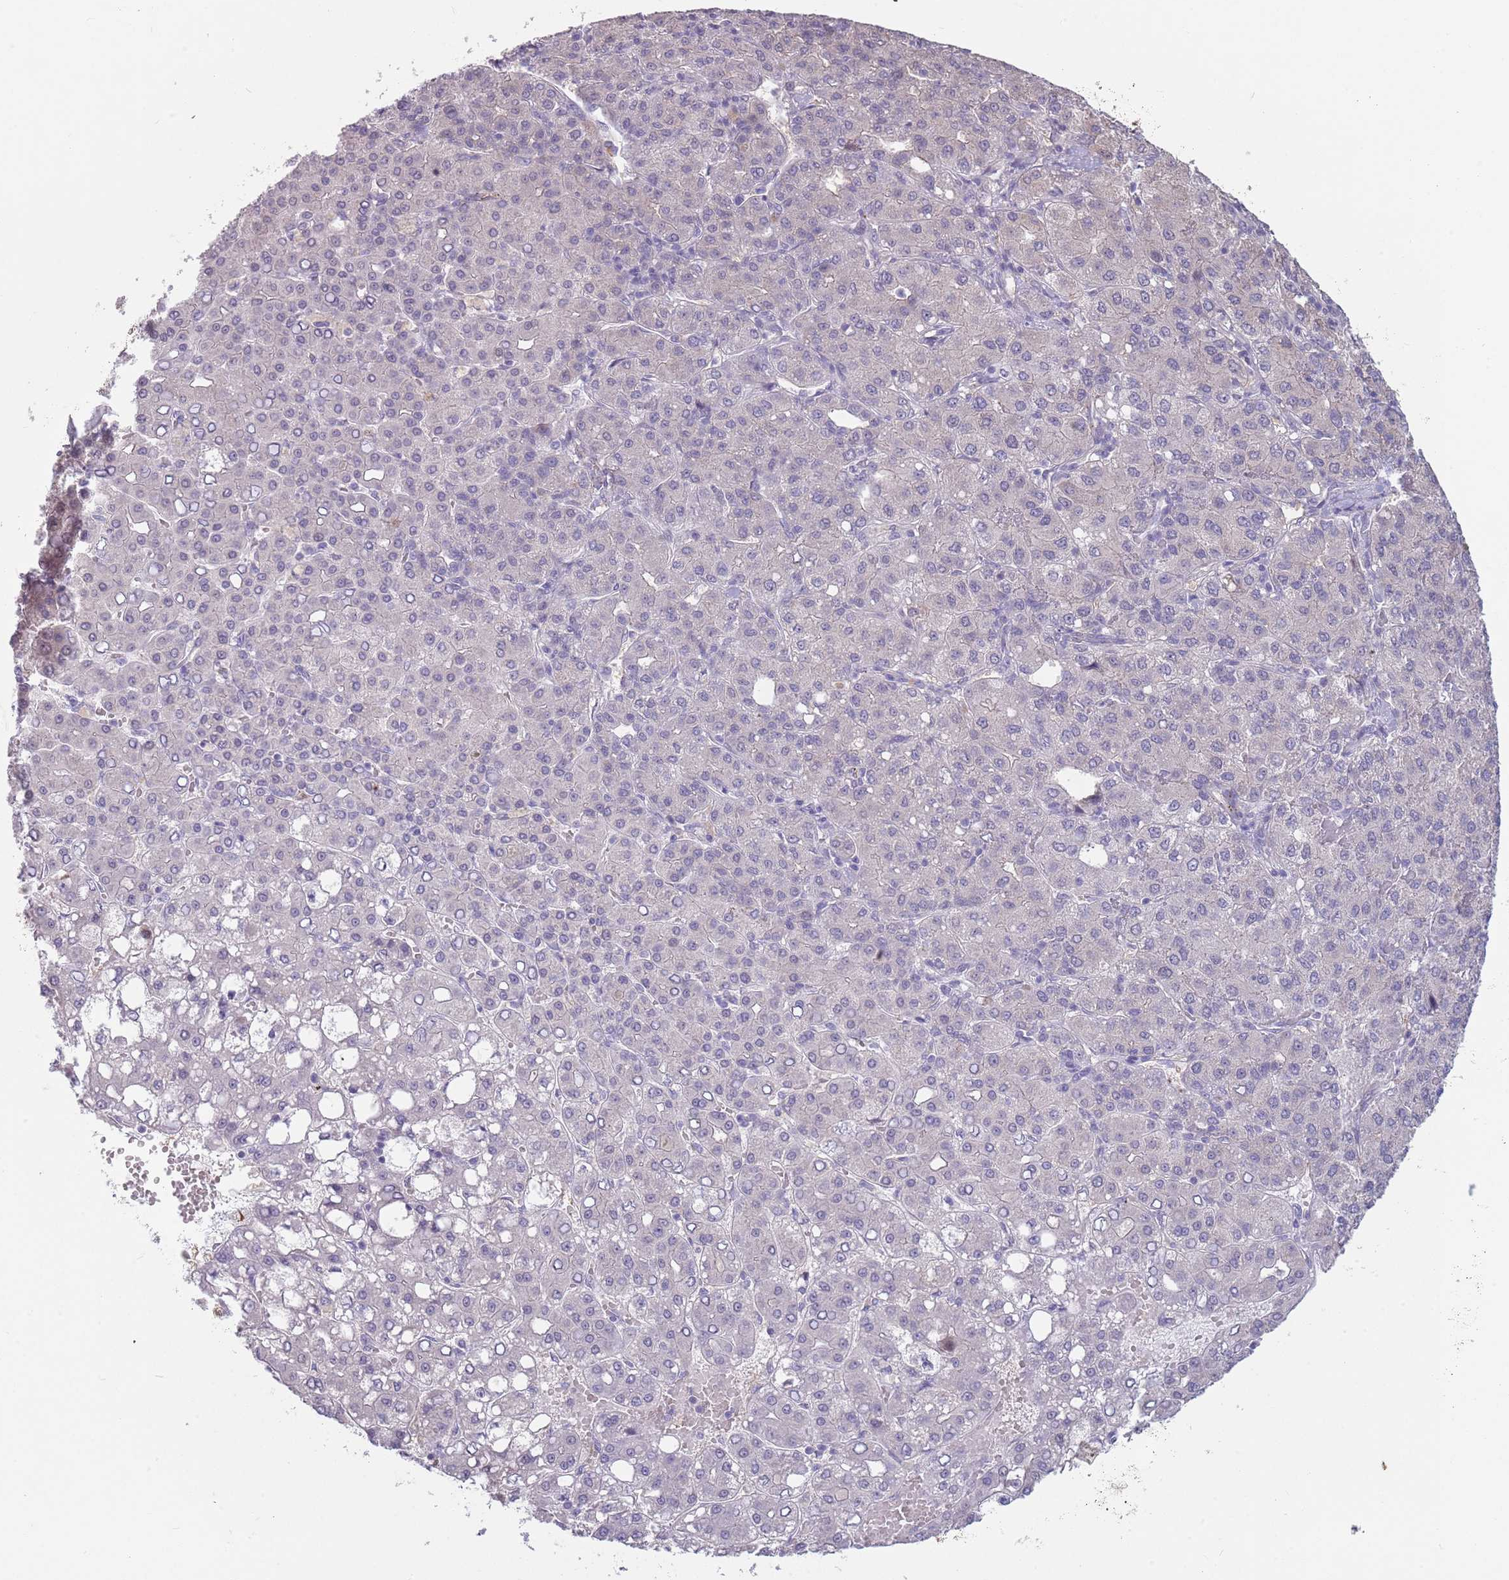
{"staining": {"intensity": "negative", "quantity": "none", "location": "none"}, "tissue": "liver cancer", "cell_type": "Tumor cells", "image_type": "cancer", "snomed": [{"axis": "morphology", "description": "Carcinoma, Hepatocellular, NOS"}, {"axis": "topography", "description": "Liver"}], "caption": "Liver hepatocellular carcinoma stained for a protein using IHC reveals no positivity tumor cells.", "gene": "LDHD", "patient": {"sex": "male", "age": 65}}